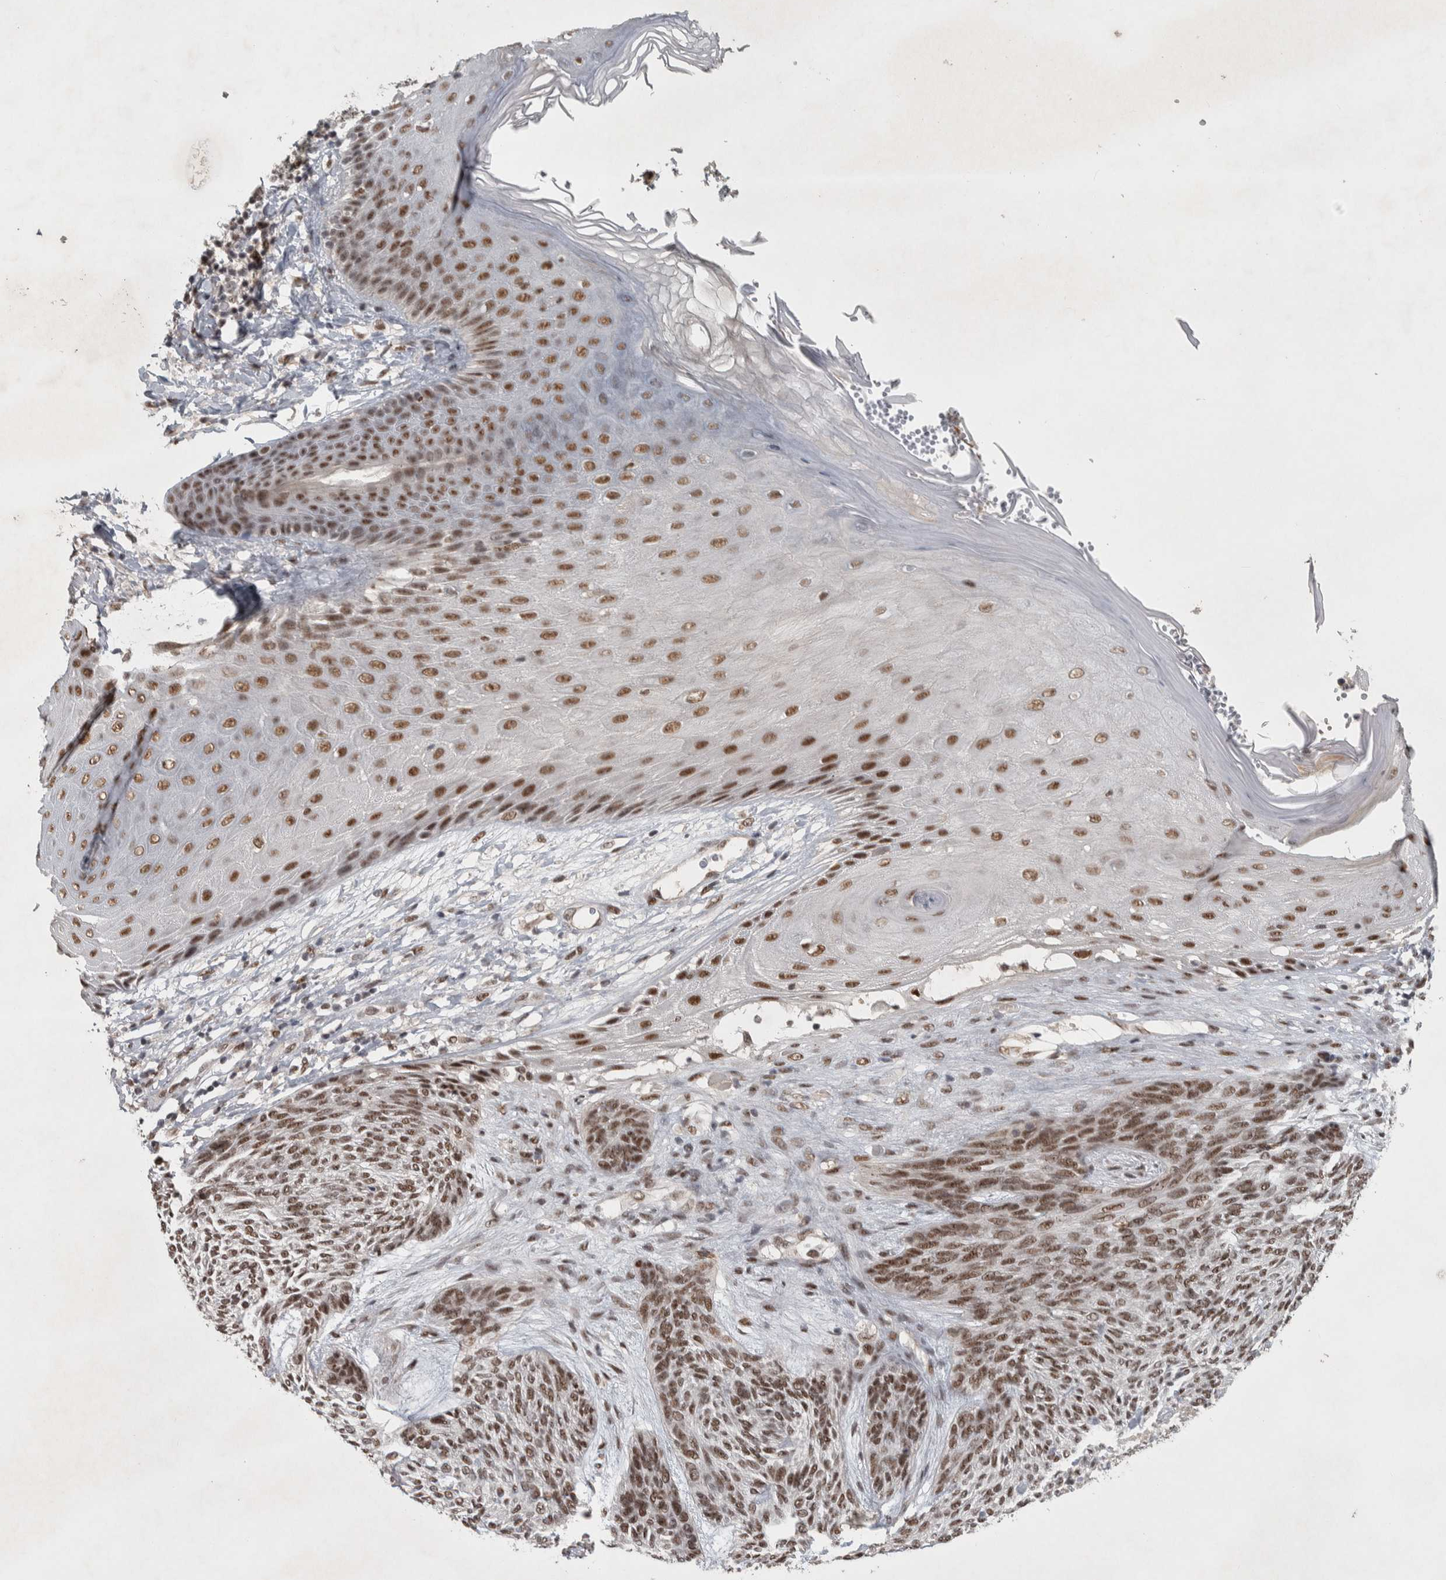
{"staining": {"intensity": "moderate", "quantity": ">75%", "location": "nuclear"}, "tissue": "skin cancer", "cell_type": "Tumor cells", "image_type": "cancer", "snomed": [{"axis": "morphology", "description": "Basal cell carcinoma"}, {"axis": "topography", "description": "Skin"}], "caption": "A high-resolution micrograph shows IHC staining of skin cancer (basal cell carcinoma), which displays moderate nuclear expression in approximately >75% of tumor cells.", "gene": "DDX42", "patient": {"sex": "male", "age": 55}}